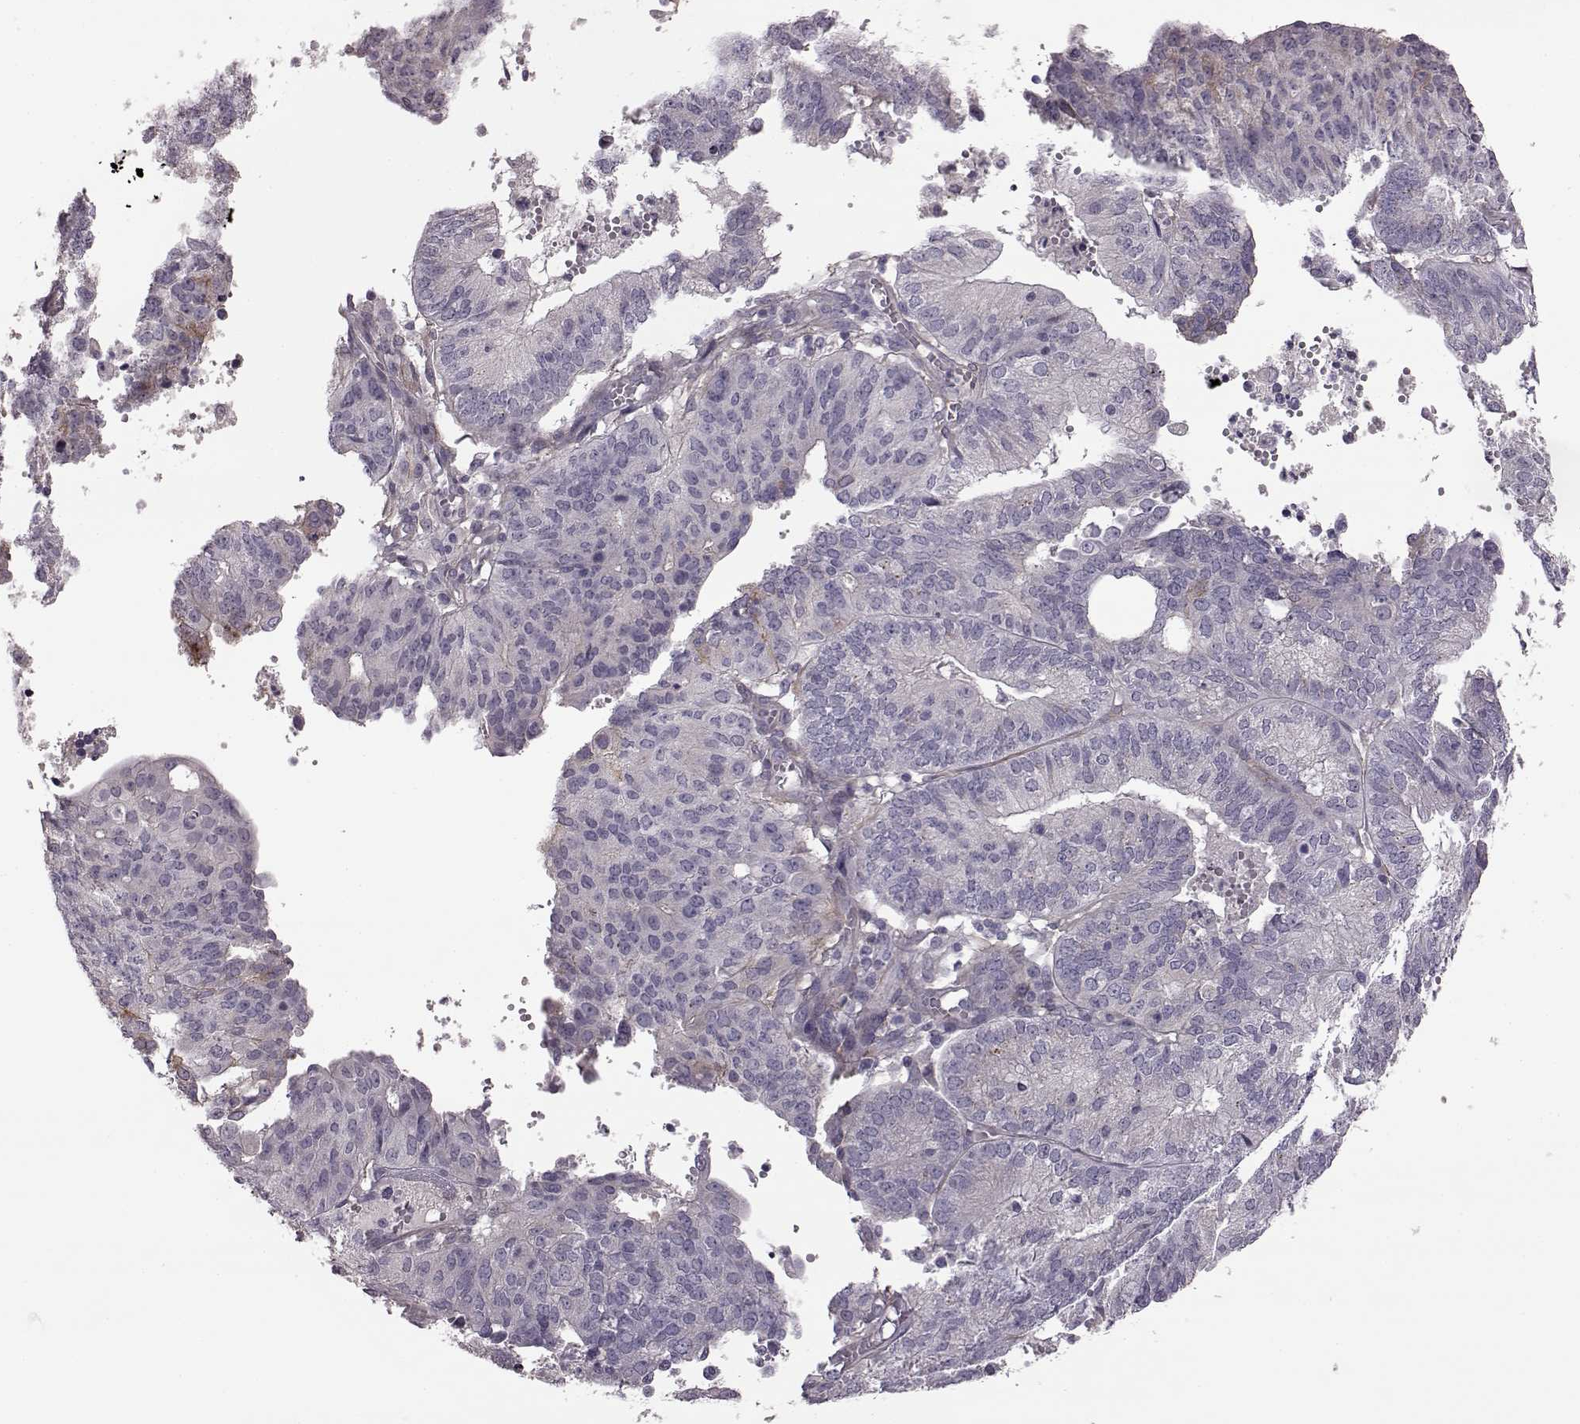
{"staining": {"intensity": "negative", "quantity": "none", "location": "none"}, "tissue": "endometrial cancer", "cell_type": "Tumor cells", "image_type": "cancer", "snomed": [{"axis": "morphology", "description": "Adenocarcinoma, NOS"}, {"axis": "topography", "description": "Endometrium"}], "caption": "Tumor cells show no significant positivity in adenocarcinoma (endometrial).", "gene": "GRK1", "patient": {"sex": "female", "age": 82}}